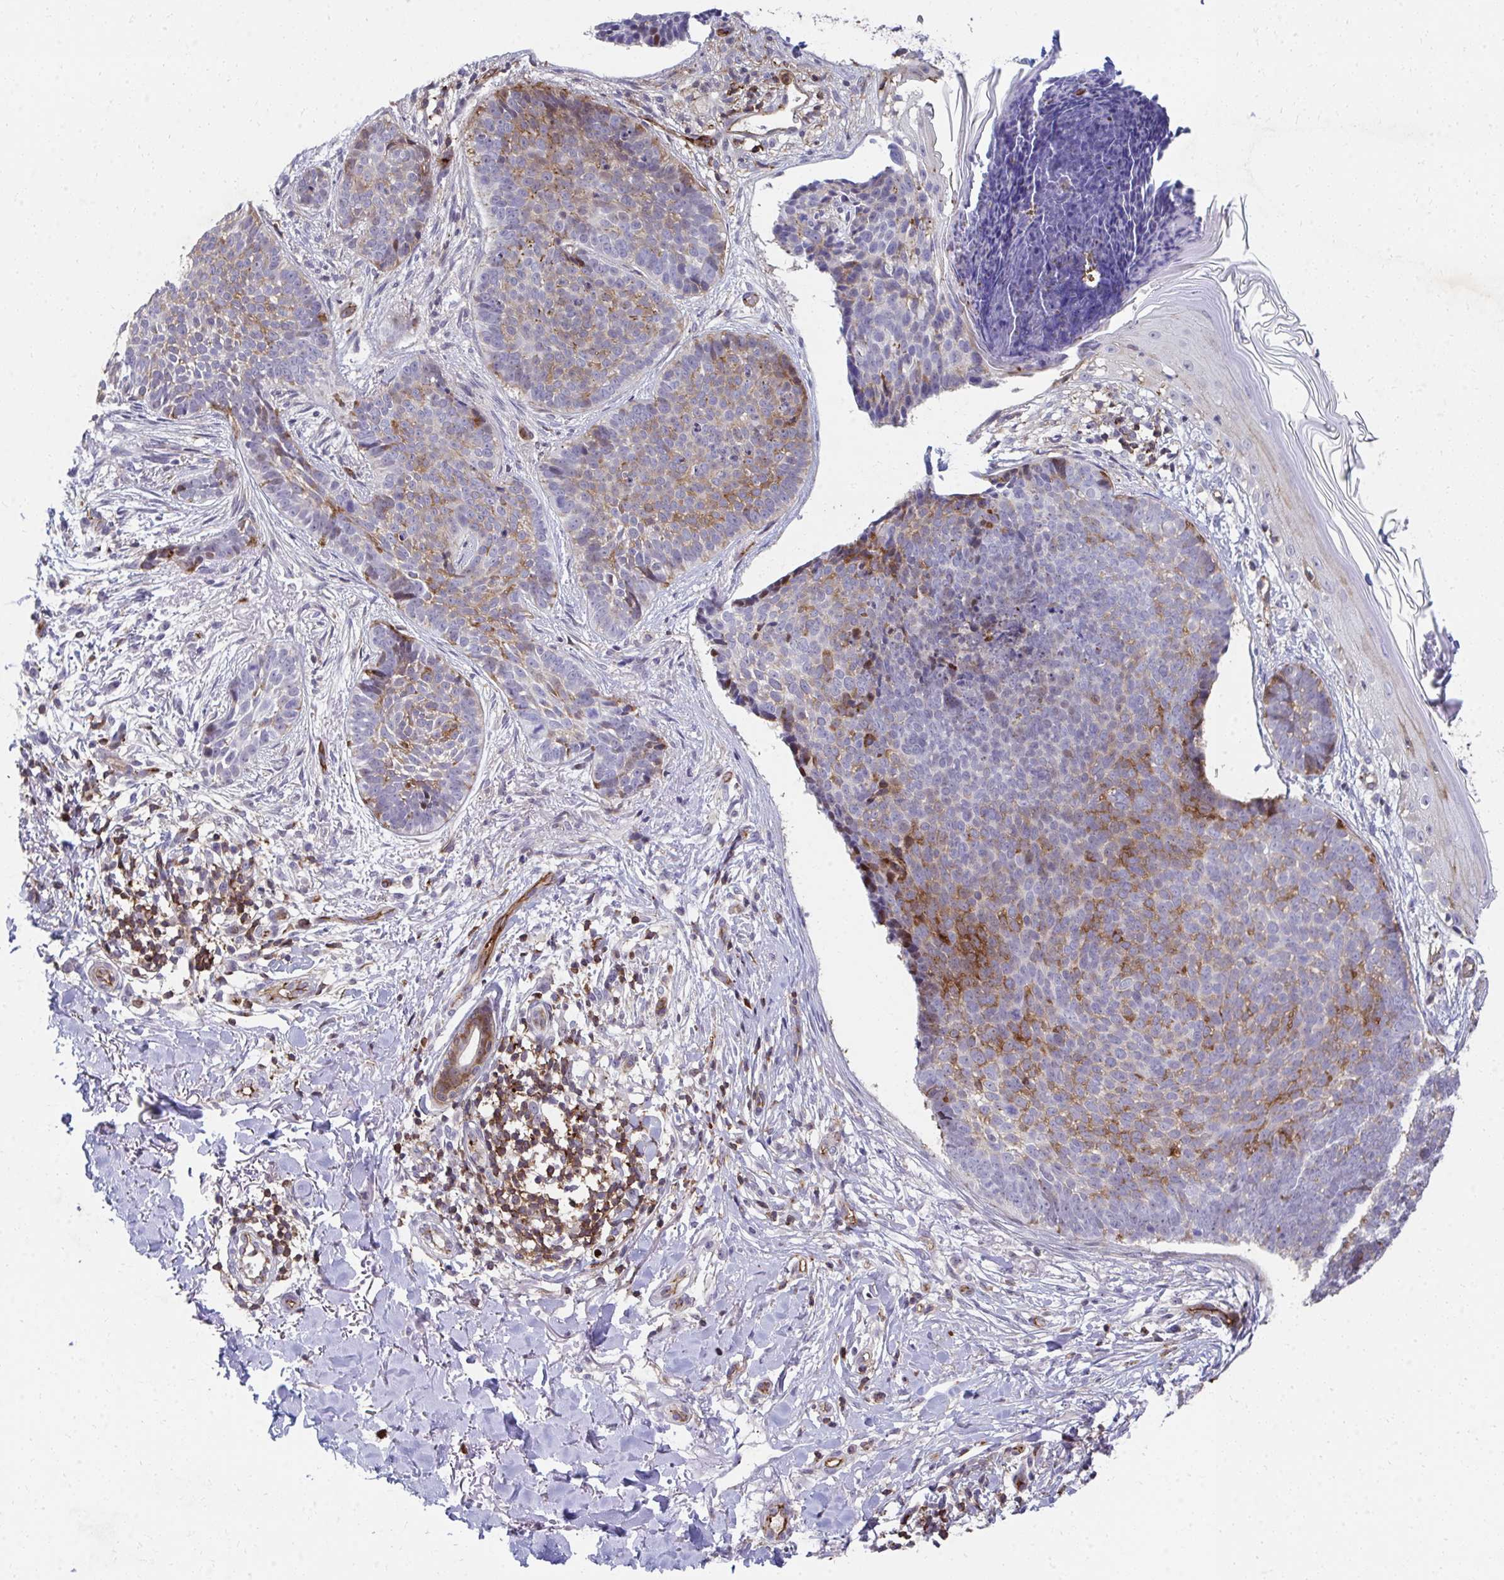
{"staining": {"intensity": "moderate", "quantity": "25%-75%", "location": "cytoplasmic/membranous"}, "tissue": "skin cancer", "cell_type": "Tumor cells", "image_type": "cancer", "snomed": [{"axis": "morphology", "description": "Basal cell carcinoma"}, {"axis": "topography", "description": "Skin"}, {"axis": "topography", "description": "Skin of back"}], "caption": "Brown immunohistochemical staining in human skin cancer (basal cell carcinoma) reveals moderate cytoplasmic/membranous positivity in approximately 25%-75% of tumor cells.", "gene": "FOXN3", "patient": {"sex": "male", "age": 81}}